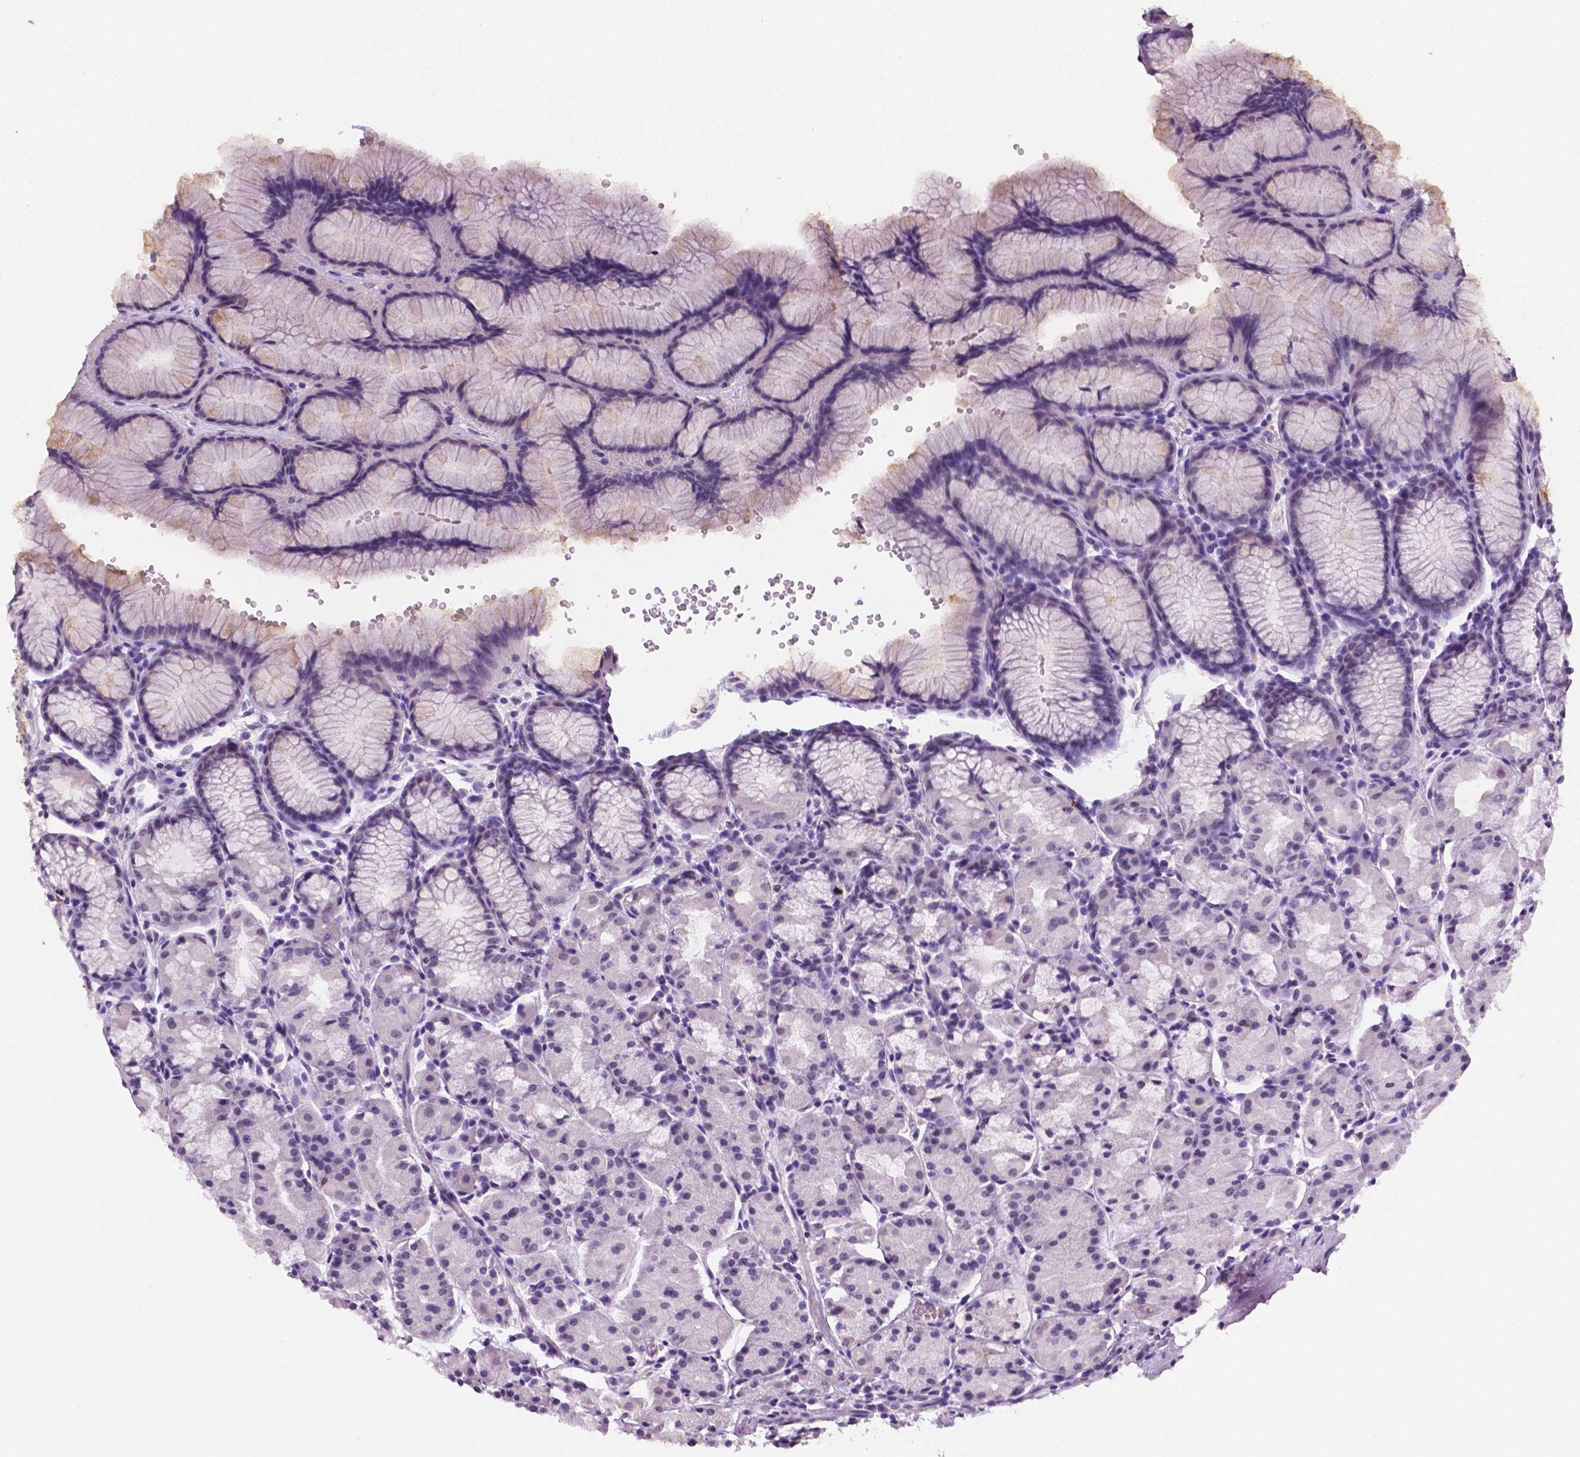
{"staining": {"intensity": "weak", "quantity": "<25%", "location": "nuclear"}, "tissue": "stomach", "cell_type": "Glandular cells", "image_type": "normal", "snomed": [{"axis": "morphology", "description": "Normal tissue, NOS"}, {"axis": "topography", "description": "Stomach, upper"}], "caption": "Human stomach stained for a protein using immunohistochemistry (IHC) shows no expression in glandular cells.", "gene": "C18orf21", "patient": {"sex": "male", "age": 47}}